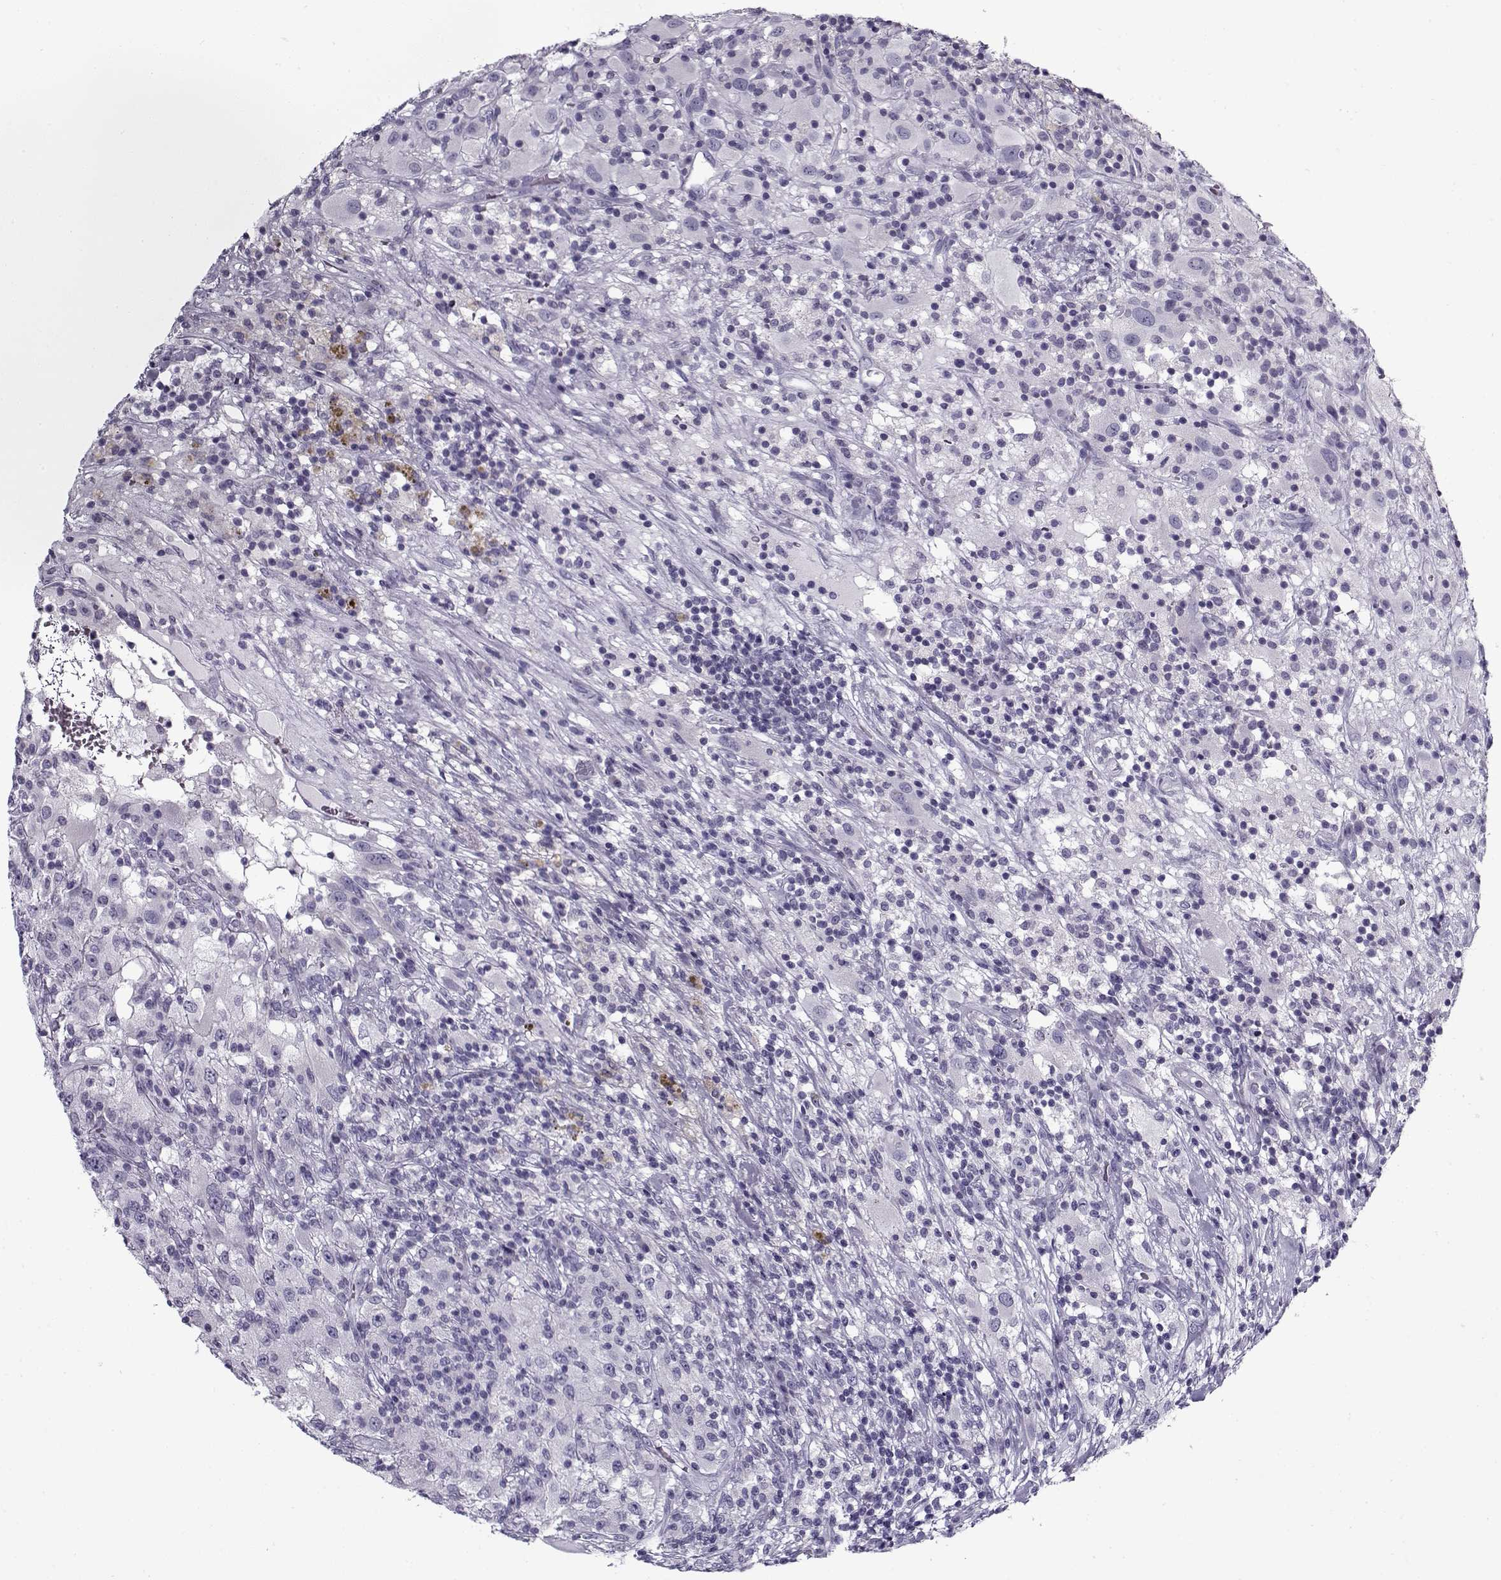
{"staining": {"intensity": "negative", "quantity": "none", "location": "none"}, "tissue": "renal cancer", "cell_type": "Tumor cells", "image_type": "cancer", "snomed": [{"axis": "morphology", "description": "Adenocarcinoma, NOS"}, {"axis": "topography", "description": "Kidney"}], "caption": "Renal cancer (adenocarcinoma) was stained to show a protein in brown. There is no significant expression in tumor cells.", "gene": "GAGE2A", "patient": {"sex": "female", "age": 67}}